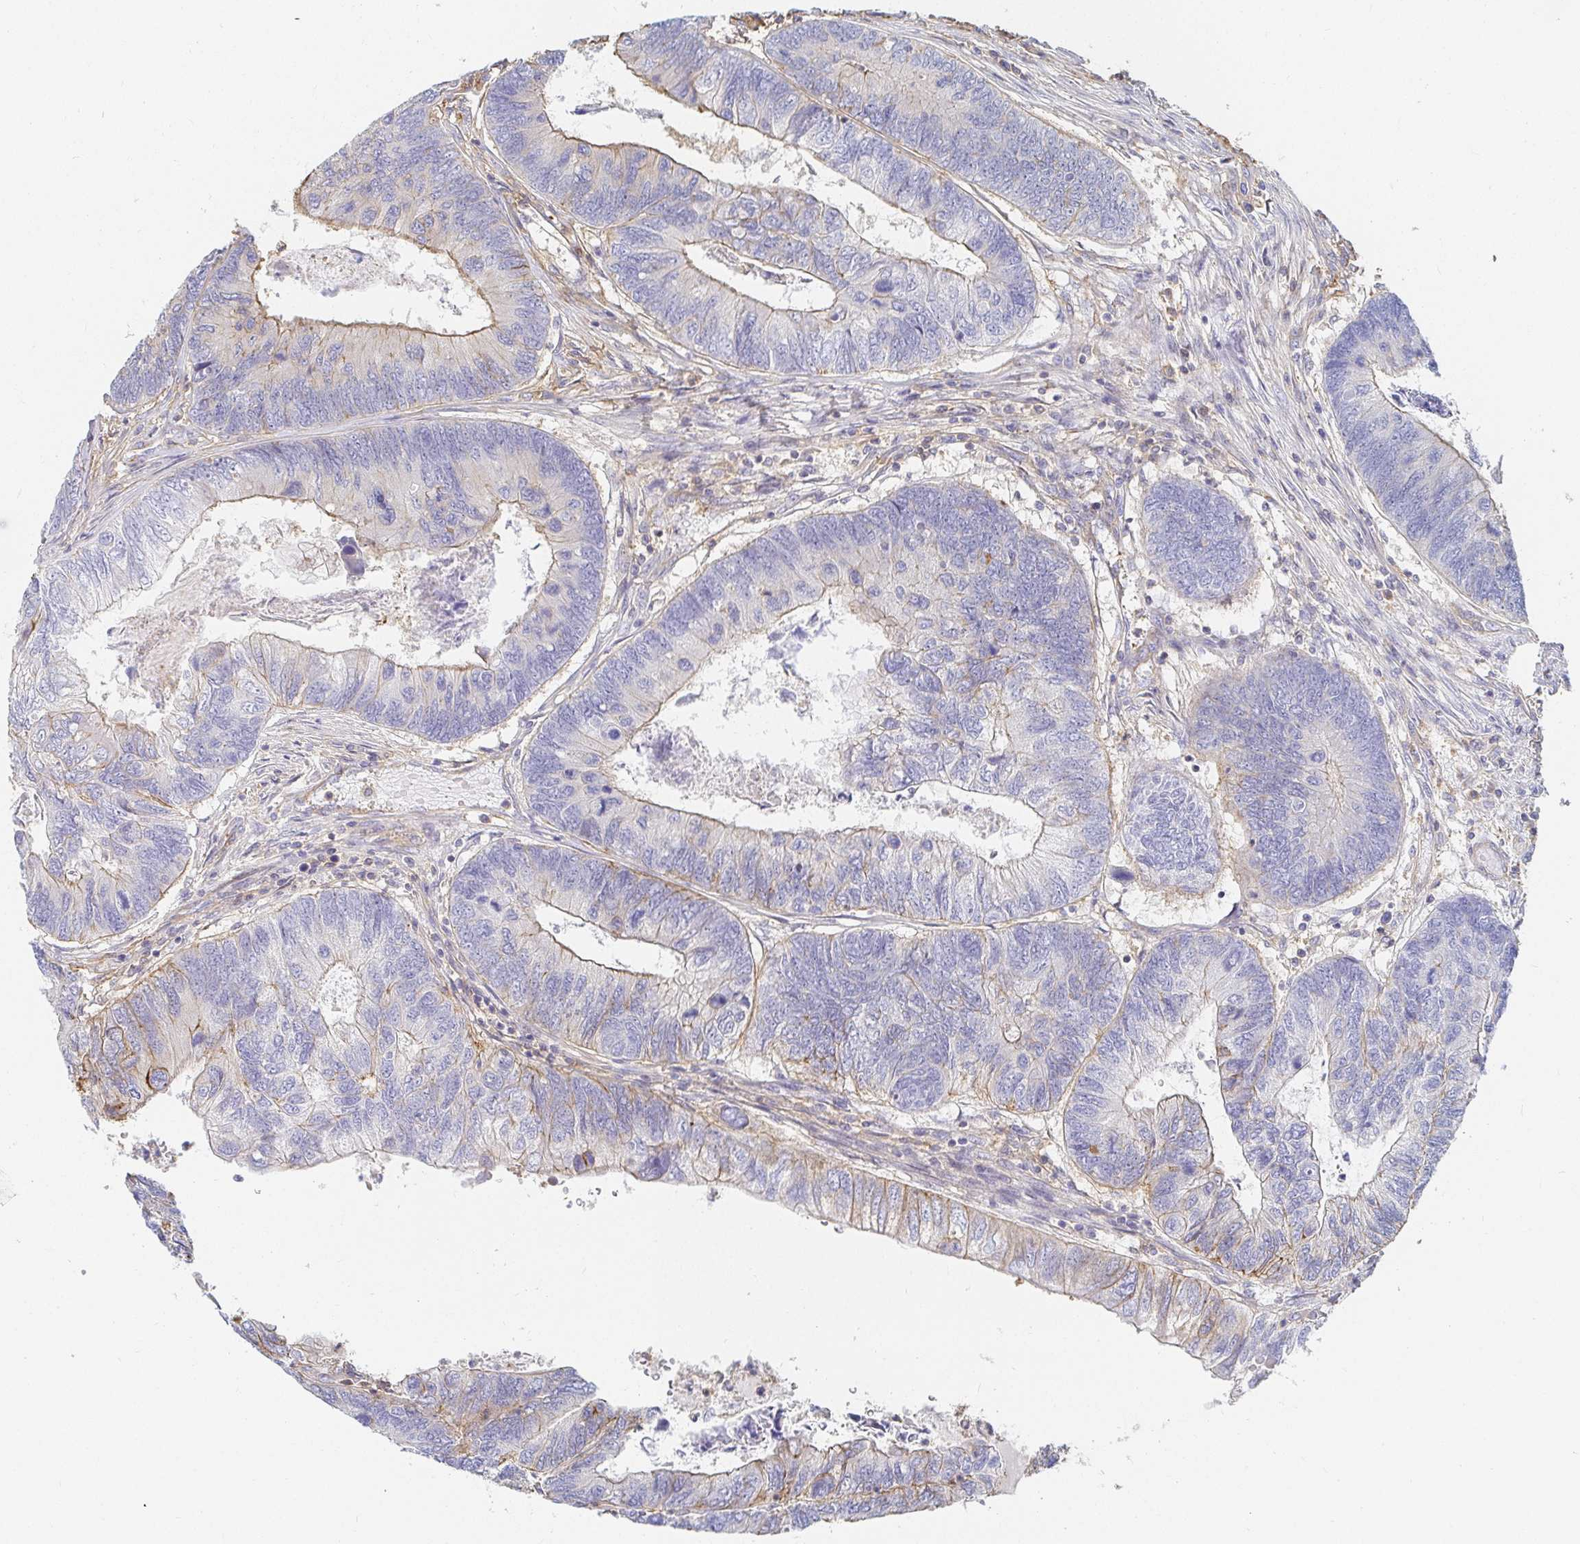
{"staining": {"intensity": "weak", "quantity": "25%-75%", "location": "cytoplasmic/membranous"}, "tissue": "colorectal cancer", "cell_type": "Tumor cells", "image_type": "cancer", "snomed": [{"axis": "morphology", "description": "Adenocarcinoma, NOS"}, {"axis": "topography", "description": "Colon"}], "caption": "Colorectal adenocarcinoma stained with DAB IHC reveals low levels of weak cytoplasmic/membranous expression in approximately 25%-75% of tumor cells.", "gene": "TSPAN19", "patient": {"sex": "female", "age": 67}}